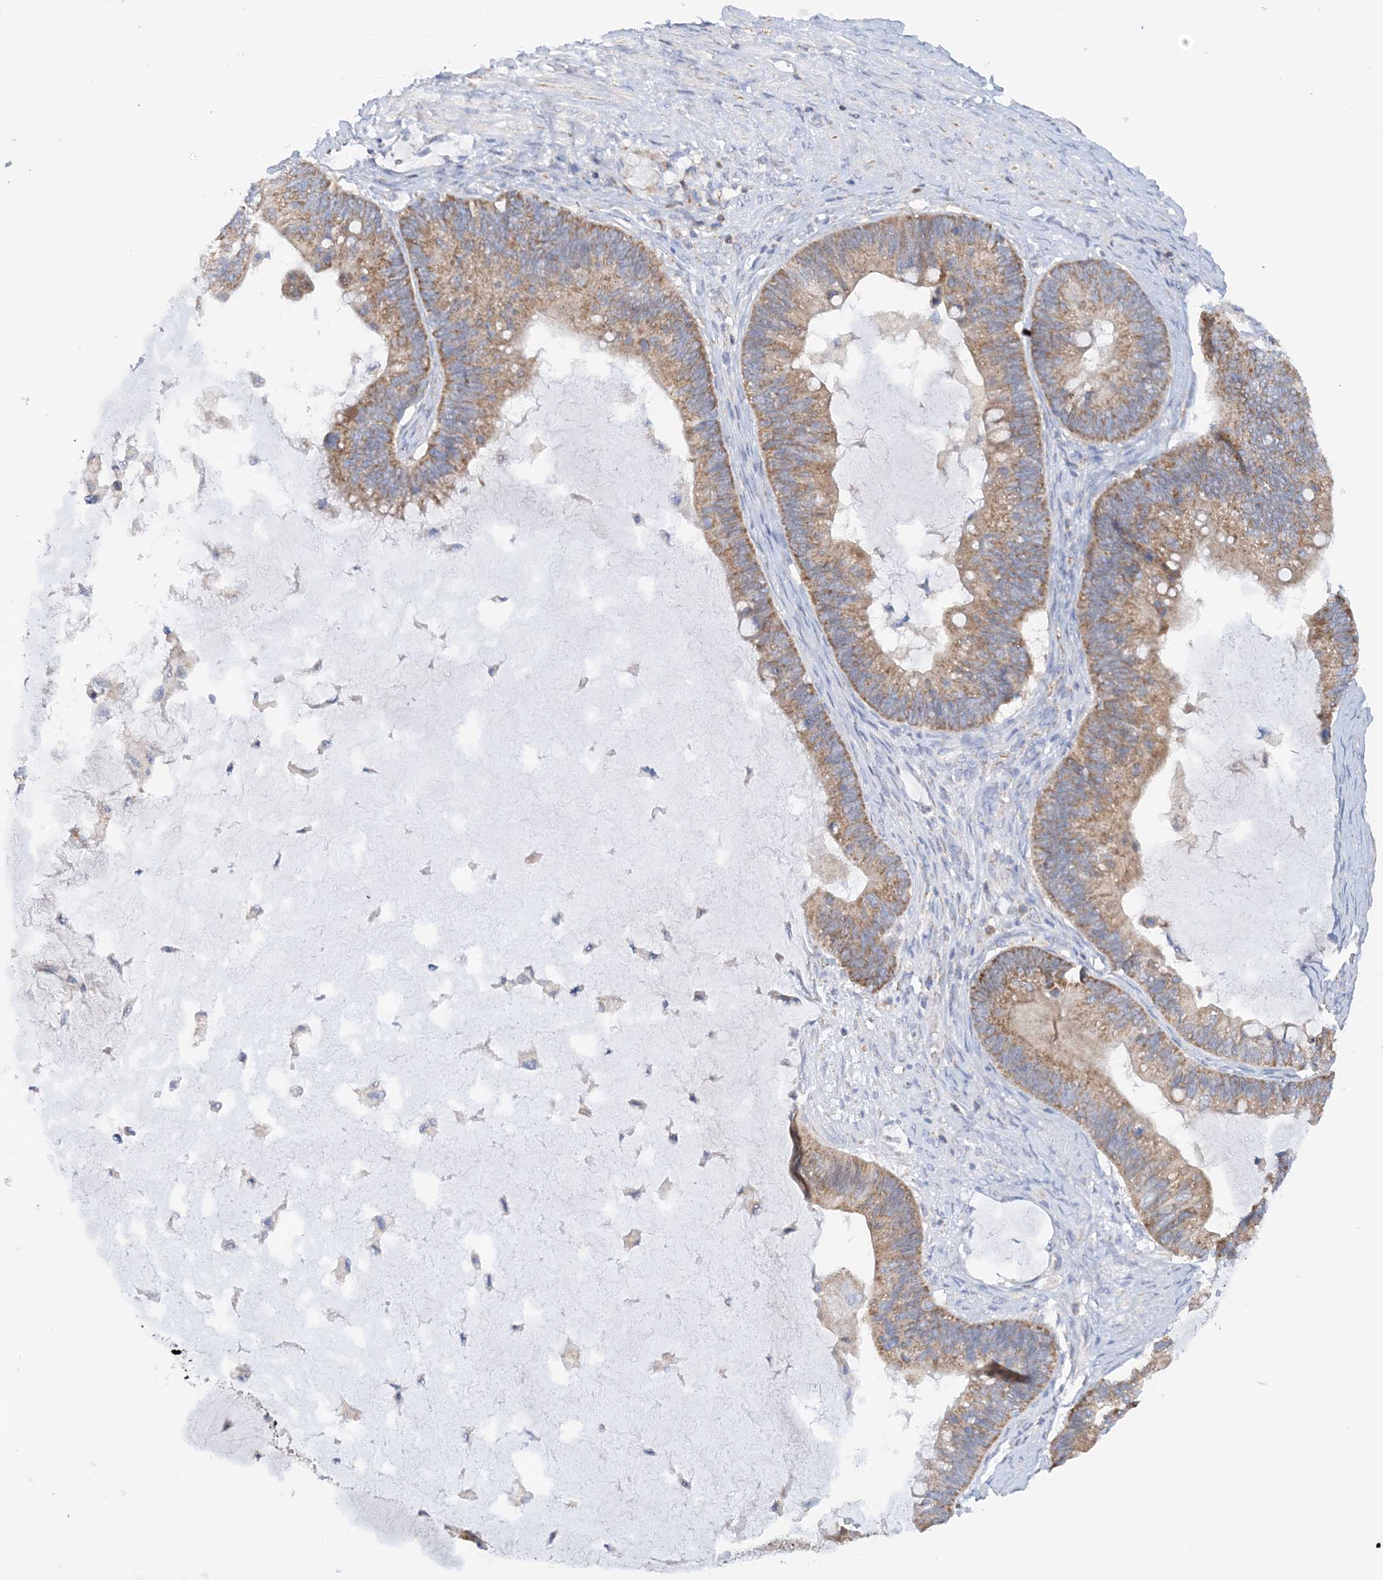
{"staining": {"intensity": "moderate", "quantity": ">75%", "location": "cytoplasmic/membranous"}, "tissue": "ovarian cancer", "cell_type": "Tumor cells", "image_type": "cancer", "snomed": [{"axis": "morphology", "description": "Cystadenocarcinoma, mucinous, NOS"}, {"axis": "topography", "description": "Ovary"}], "caption": "Immunohistochemical staining of human ovarian cancer (mucinous cystadenocarcinoma) exhibits medium levels of moderate cytoplasmic/membranous protein staining in approximately >75% of tumor cells.", "gene": "TTC32", "patient": {"sex": "female", "age": 61}}